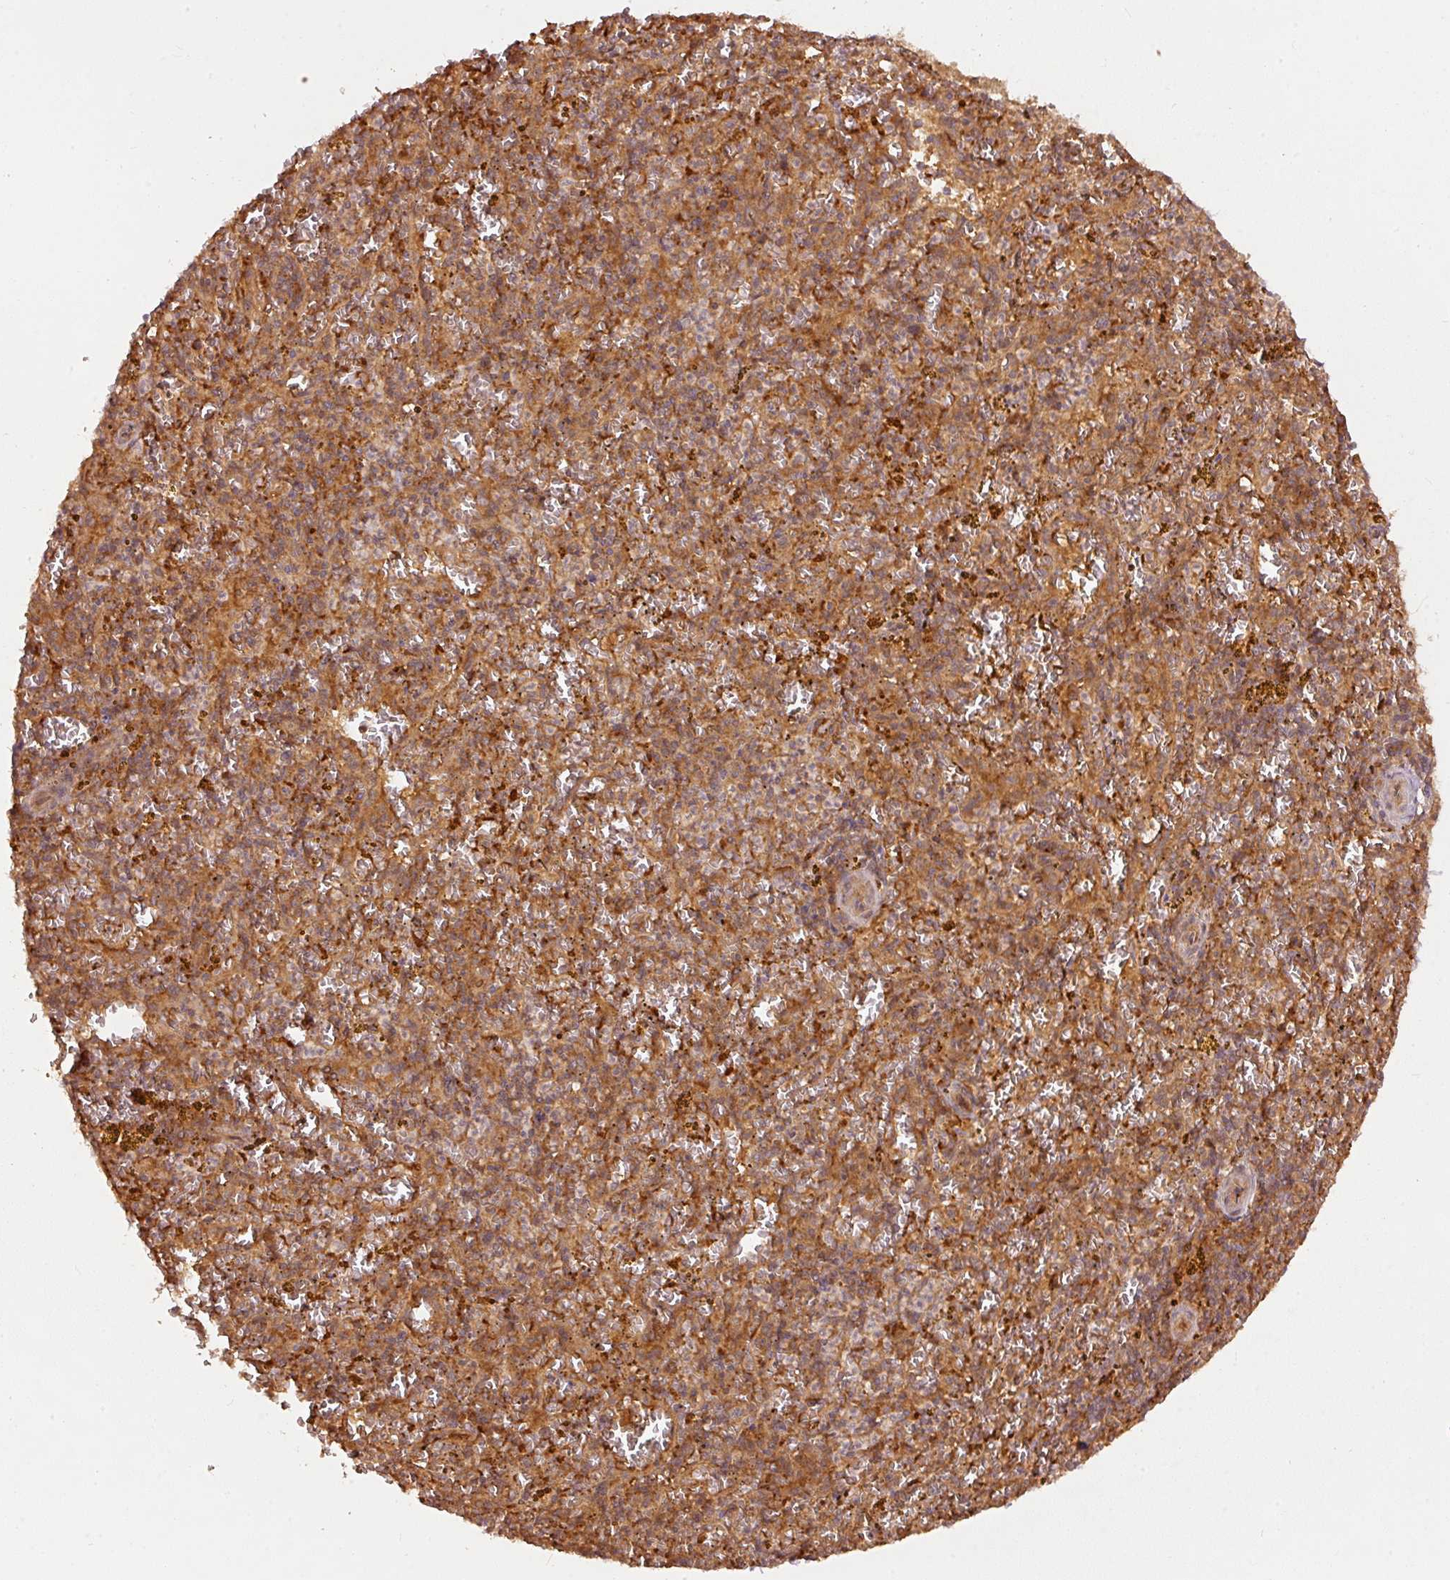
{"staining": {"intensity": "moderate", "quantity": "<25%", "location": "cytoplasmic/membranous"}, "tissue": "spleen", "cell_type": "Cells in red pulp", "image_type": "normal", "snomed": [{"axis": "morphology", "description": "Normal tissue, NOS"}, {"axis": "topography", "description": "Spleen"}], "caption": "The histopathology image reveals a brown stain indicating the presence of a protein in the cytoplasmic/membranous of cells in red pulp in spleen.", "gene": "EIF3B", "patient": {"sex": "male", "age": 57}}